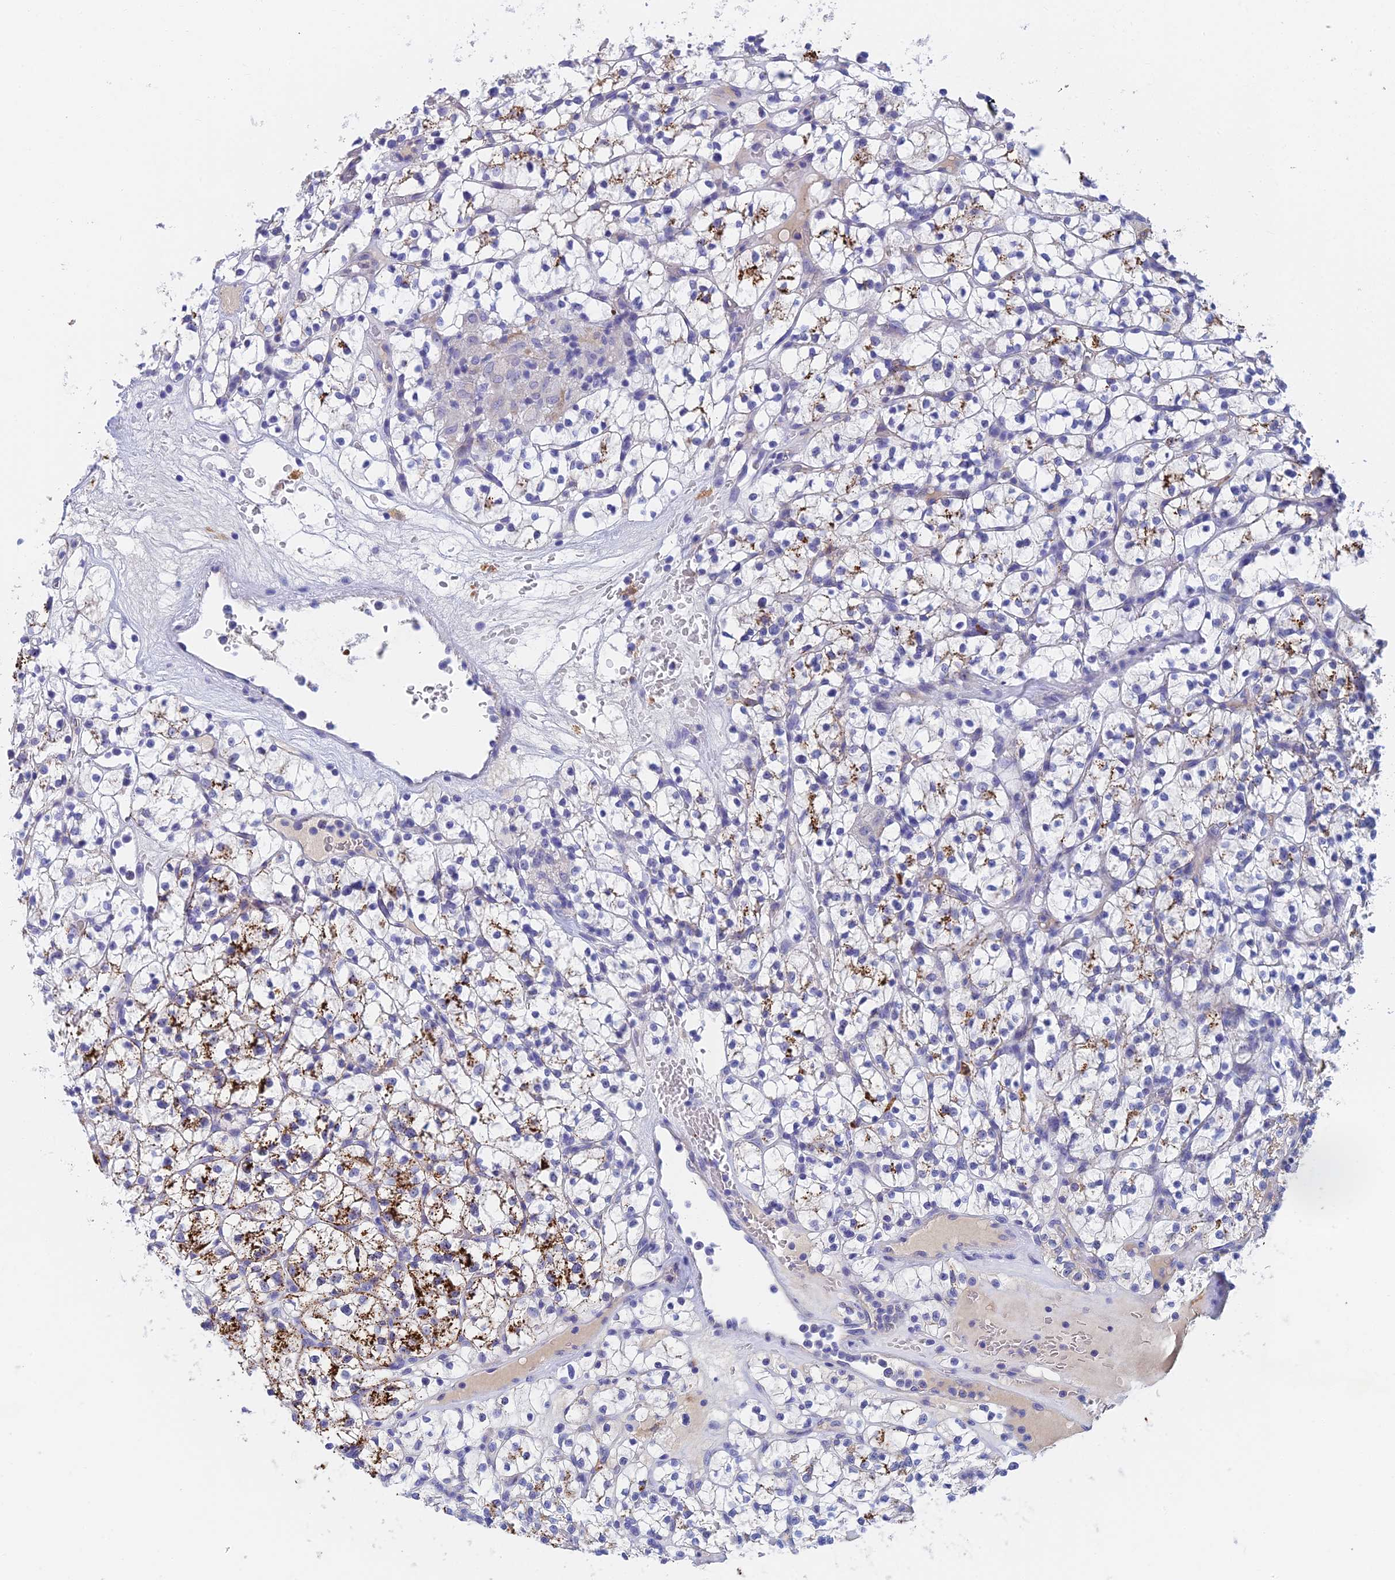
{"staining": {"intensity": "moderate", "quantity": "25%-75%", "location": "cytoplasmic/membranous"}, "tissue": "renal cancer", "cell_type": "Tumor cells", "image_type": "cancer", "snomed": [{"axis": "morphology", "description": "Adenocarcinoma, NOS"}, {"axis": "topography", "description": "Kidney"}], "caption": "The immunohistochemical stain highlights moderate cytoplasmic/membranous positivity in tumor cells of renal cancer (adenocarcinoma) tissue.", "gene": "ADAMTS13", "patient": {"sex": "female", "age": 64}}